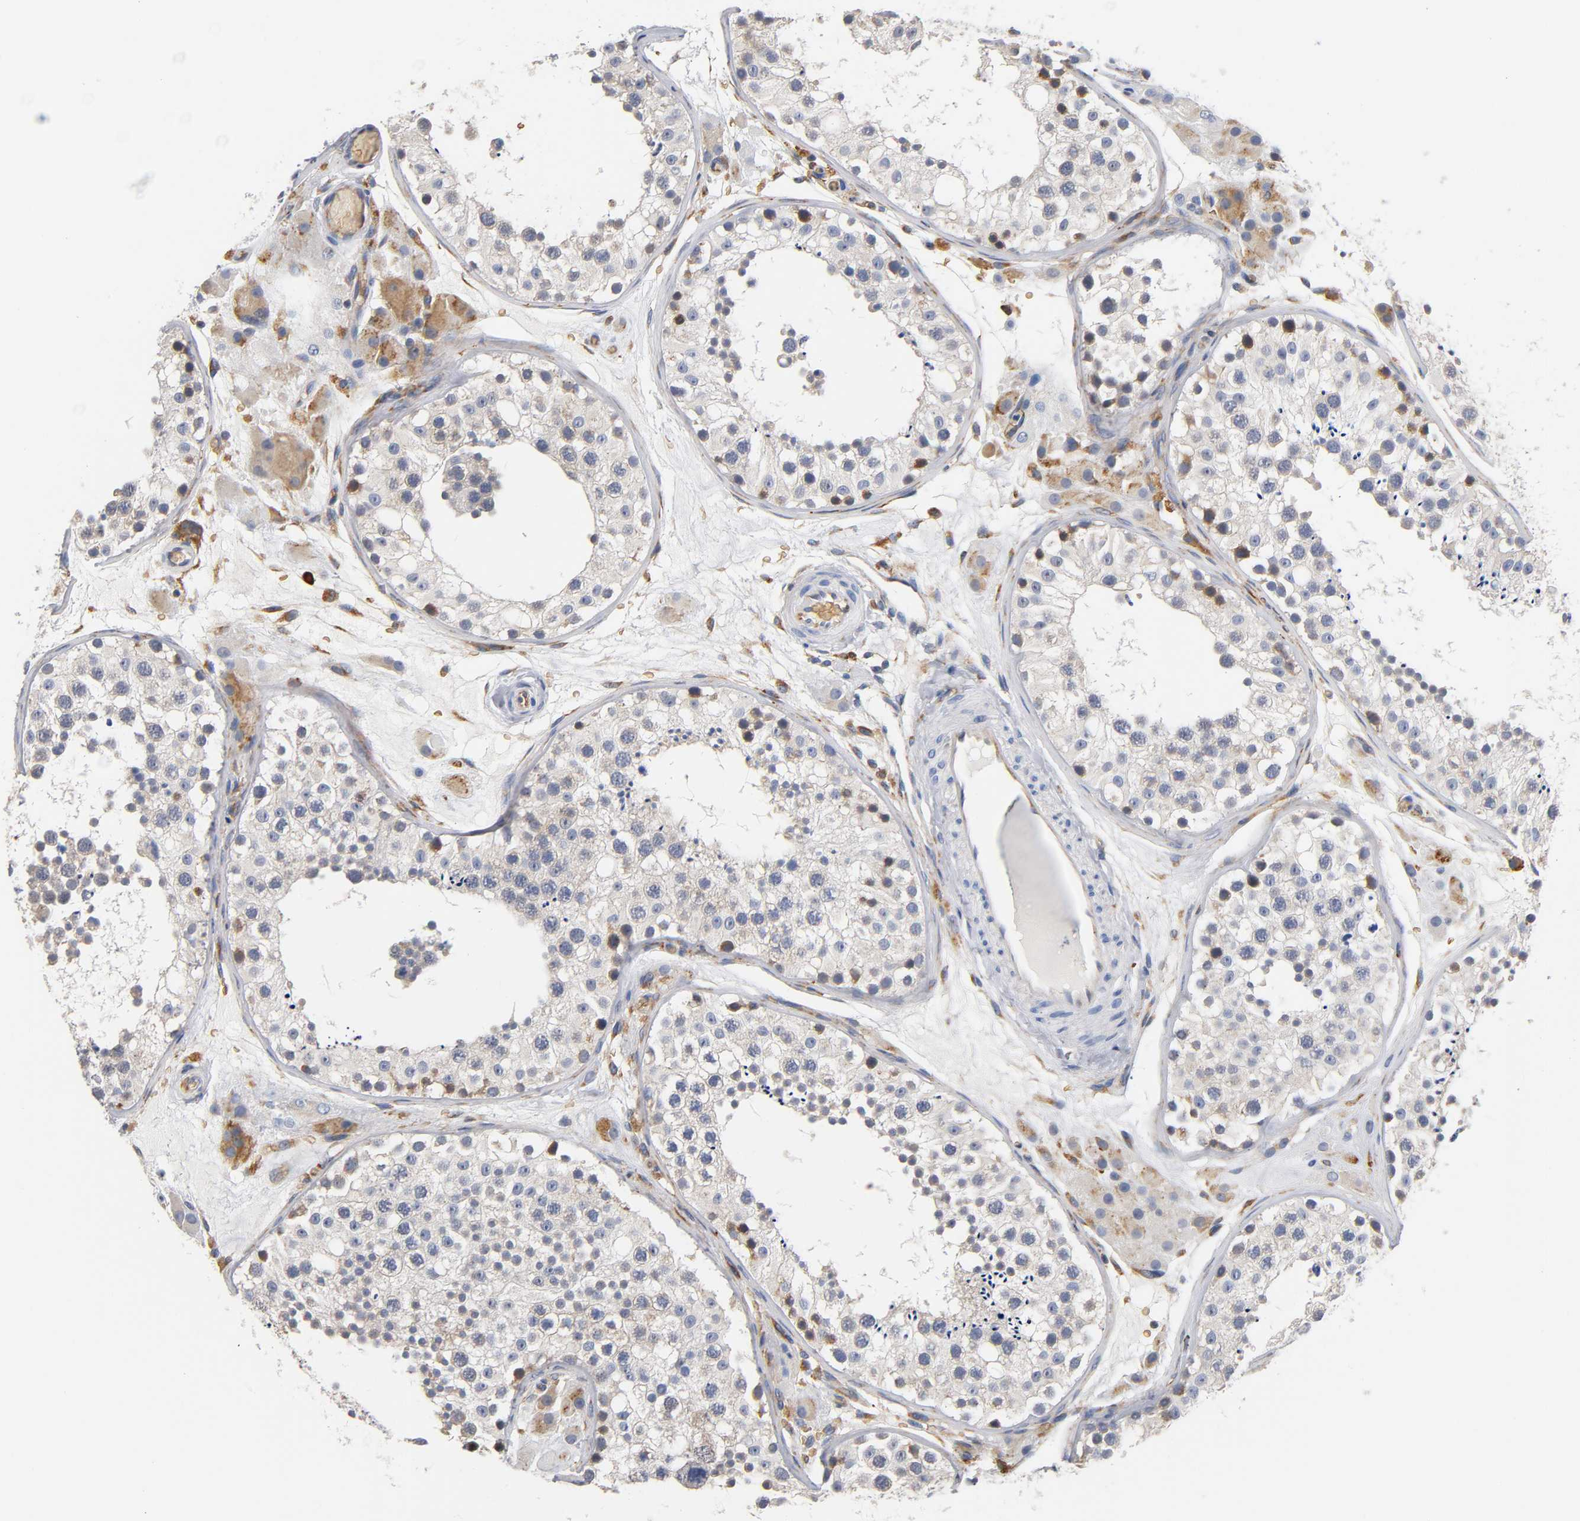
{"staining": {"intensity": "weak", "quantity": "<25%", "location": "cytoplasmic/membranous"}, "tissue": "testis", "cell_type": "Cells in seminiferous ducts", "image_type": "normal", "snomed": [{"axis": "morphology", "description": "Normal tissue, NOS"}, {"axis": "topography", "description": "Testis"}], "caption": "Human testis stained for a protein using immunohistochemistry (IHC) reveals no staining in cells in seminiferous ducts.", "gene": "UCKL1", "patient": {"sex": "male", "age": 26}}